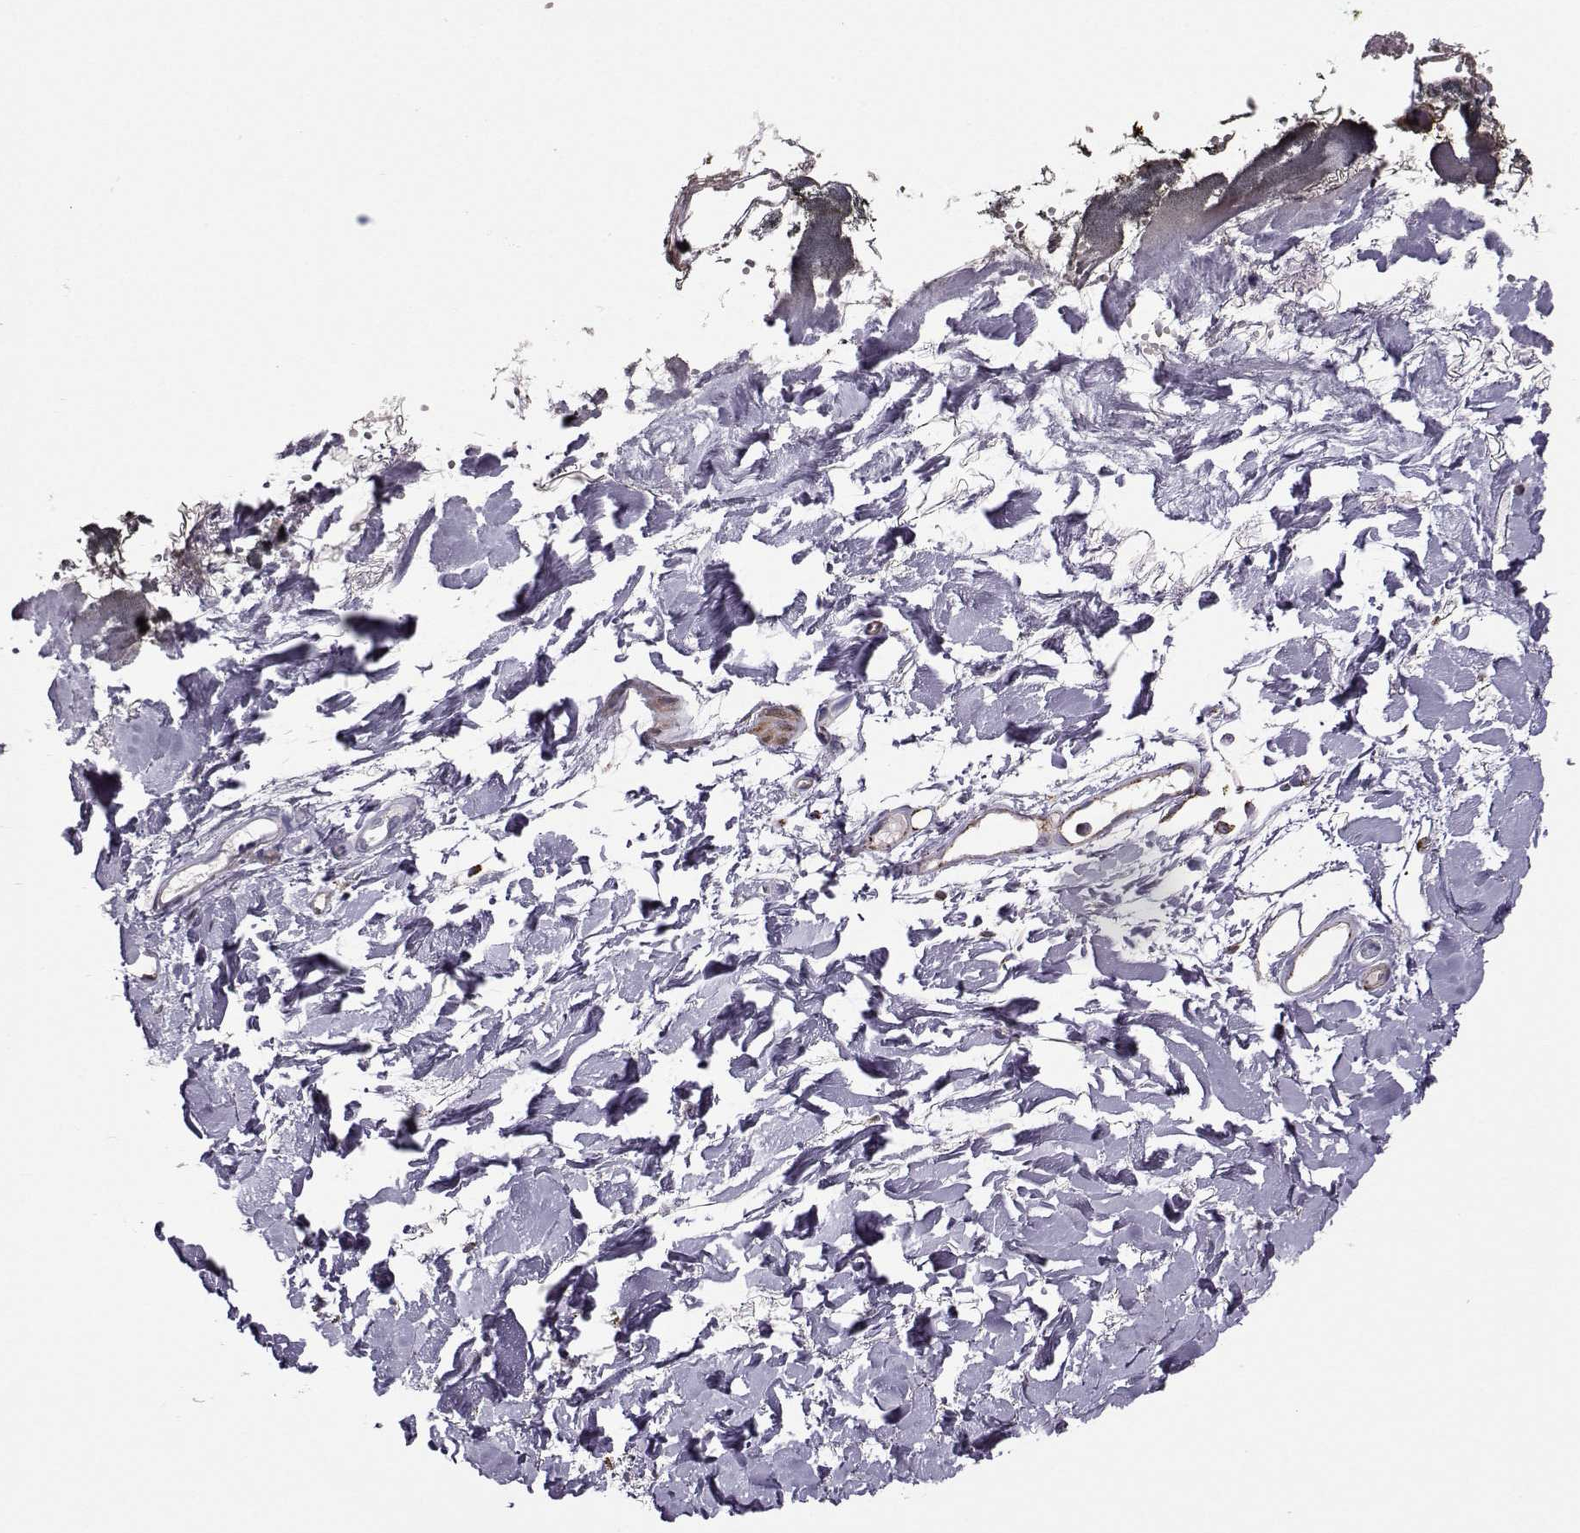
{"staining": {"intensity": "strong", "quantity": "25%-75%", "location": "cytoplasmic/membranous"}, "tissue": "skin", "cell_type": "Fibroblasts", "image_type": "normal", "snomed": [{"axis": "morphology", "description": "Normal tissue, NOS"}, {"axis": "topography", "description": "Skin"}], "caption": "Benign skin reveals strong cytoplasmic/membranous positivity in about 25%-75% of fibroblasts, visualized by immunohistochemistry. (DAB = brown stain, brightfield microscopy at high magnification).", "gene": "NECAB3", "patient": {"sex": "female", "age": 34}}